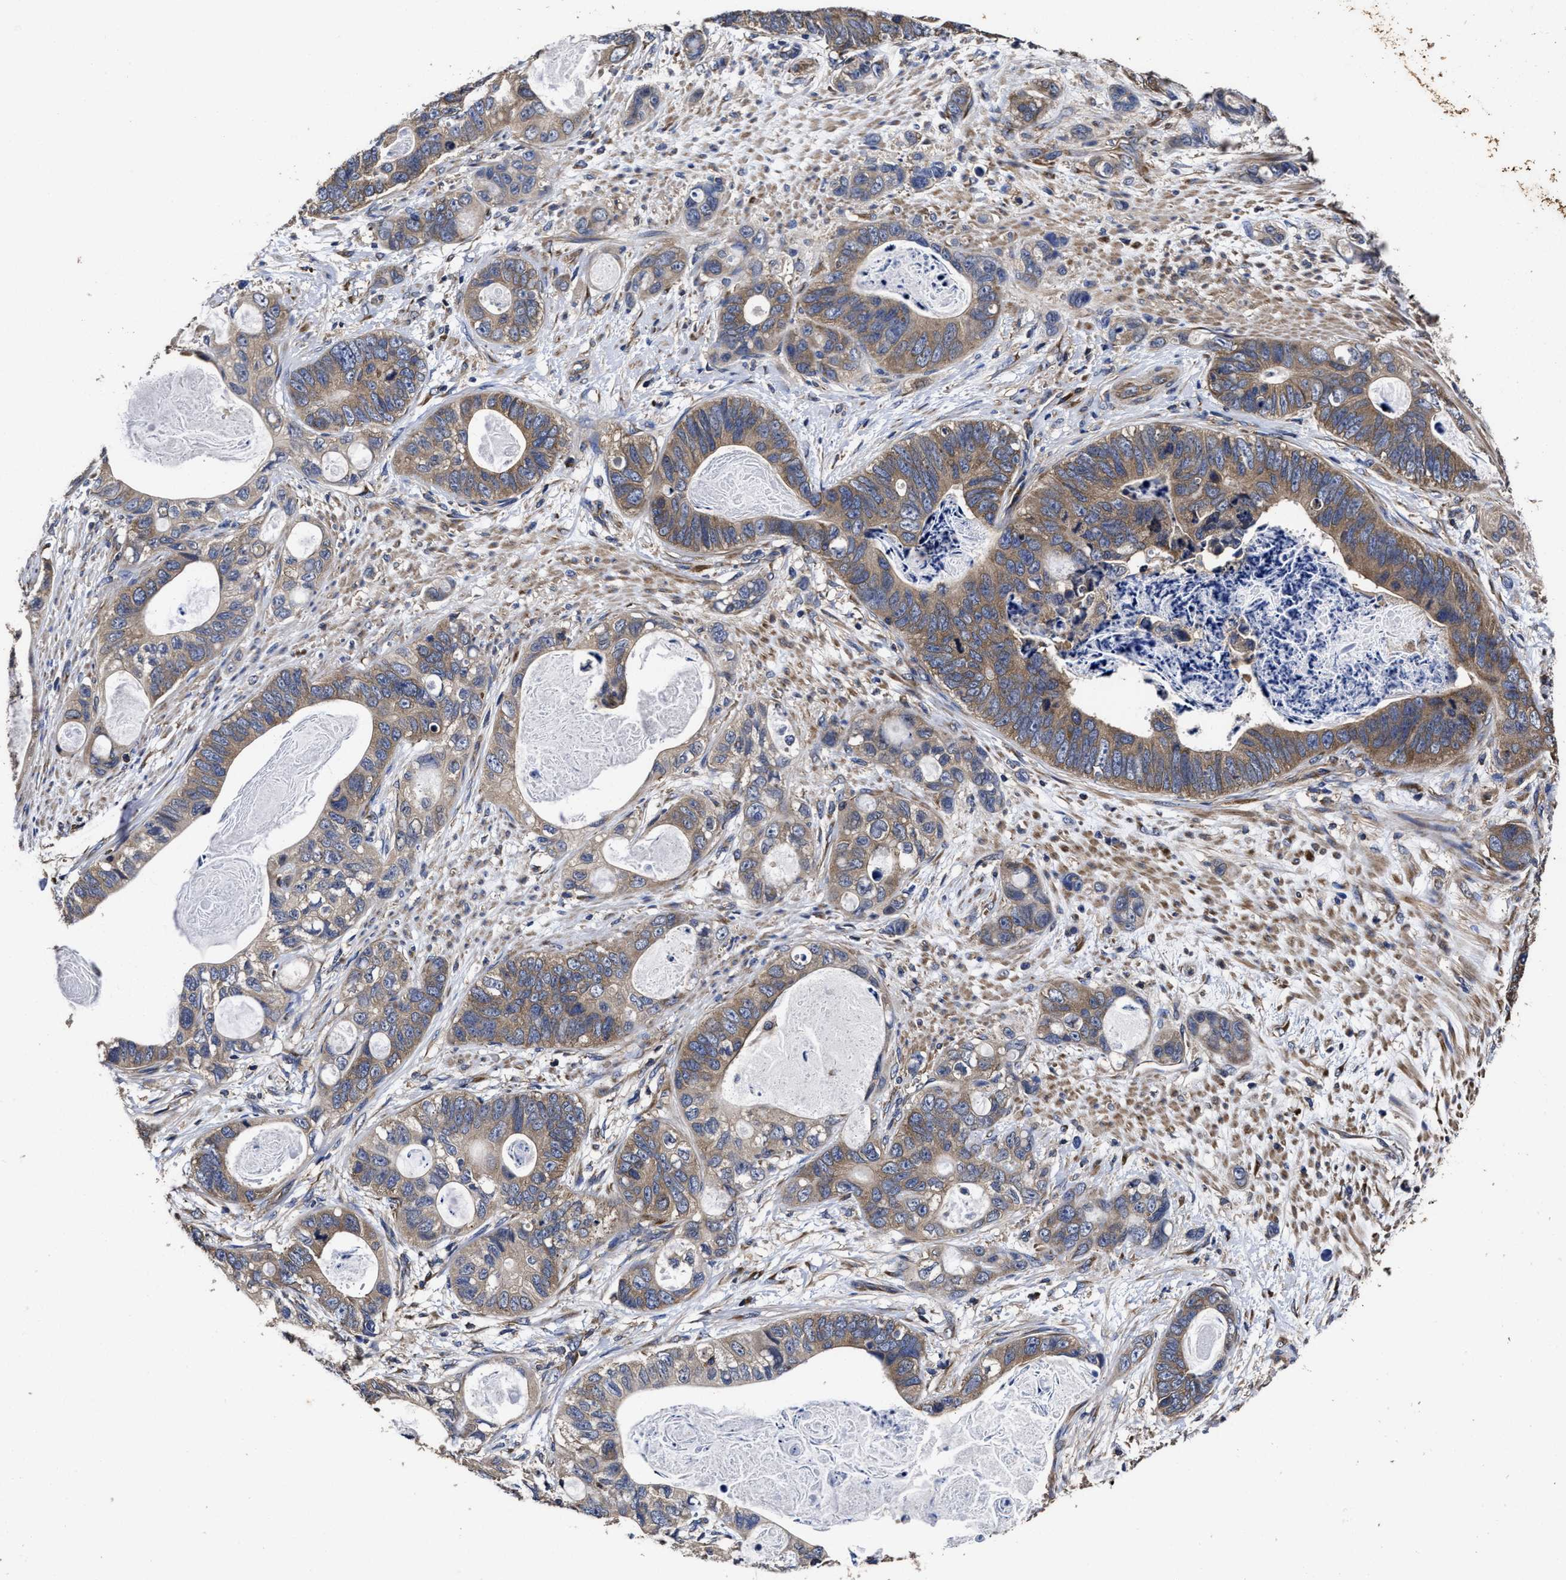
{"staining": {"intensity": "moderate", "quantity": ">75%", "location": "cytoplasmic/membranous"}, "tissue": "stomach cancer", "cell_type": "Tumor cells", "image_type": "cancer", "snomed": [{"axis": "morphology", "description": "Normal tissue, NOS"}, {"axis": "morphology", "description": "Adenocarcinoma, NOS"}, {"axis": "topography", "description": "Stomach"}], "caption": "About >75% of tumor cells in stomach cancer display moderate cytoplasmic/membranous protein positivity as visualized by brown immunohistochemical staining.", "gene": "AVEN", "patient": {"sex": "female", "age": 89}}